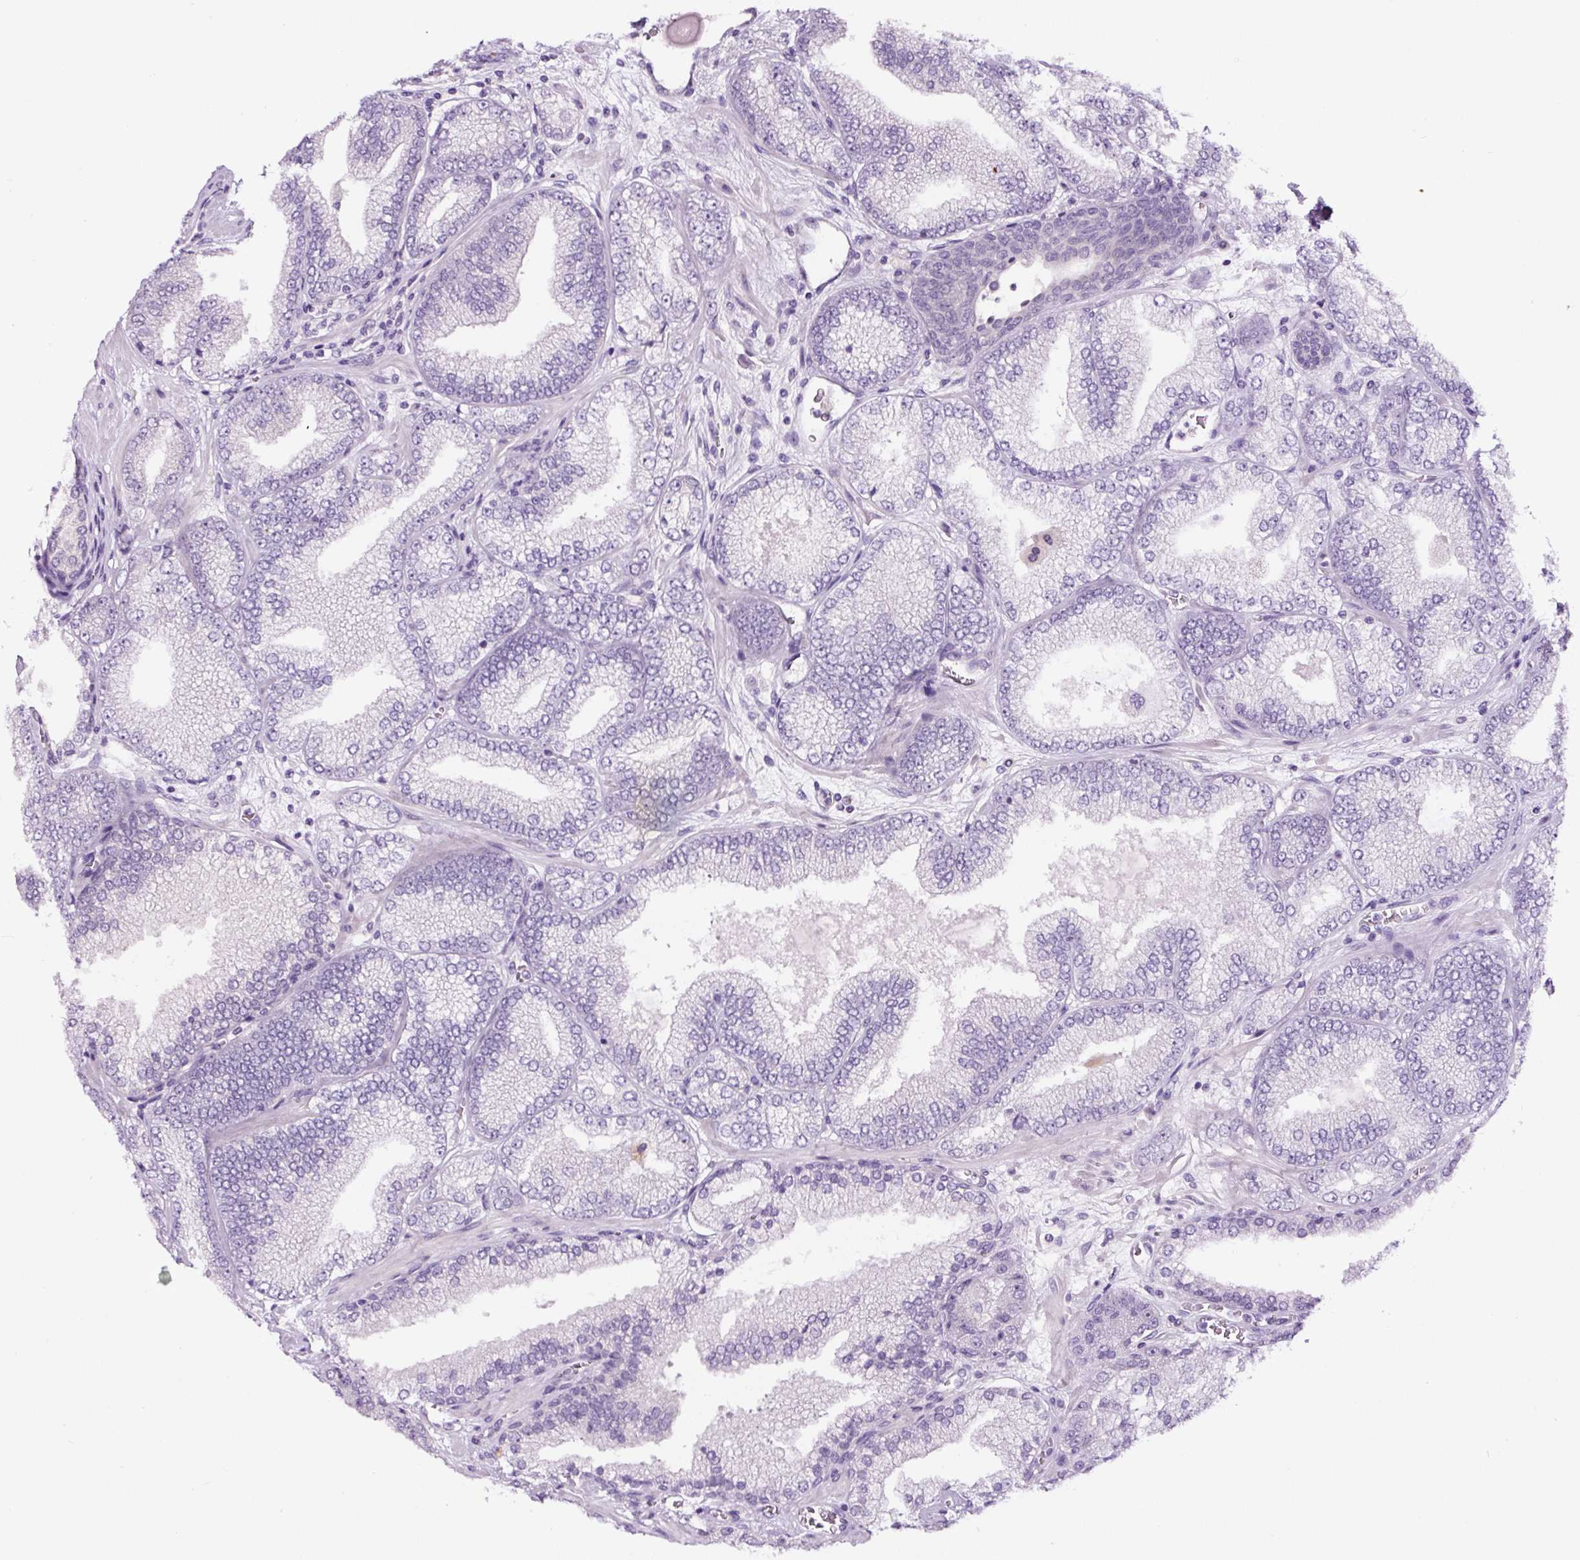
{"staining": {"intensity": "negative", "quantity": "none", "location": "none"}, "tissue": "prostate cancer", "cell_type": "Tumor cells", "image_type": "cancer", "snomed": [{"axis": "morphology", "description": "Adenocarcinoma, High grade"}, {"axis": "topography", "description": "Prostate"}], "caption": "High power microscopy photomicrograph of an immunohistochemistry histopathology image of prostate cancer (high-grade adenocarcinoma), revealing no significant staining in tumor cells.", "gene": "NOM1", "patient": {"sex": "male", "age": 68}}